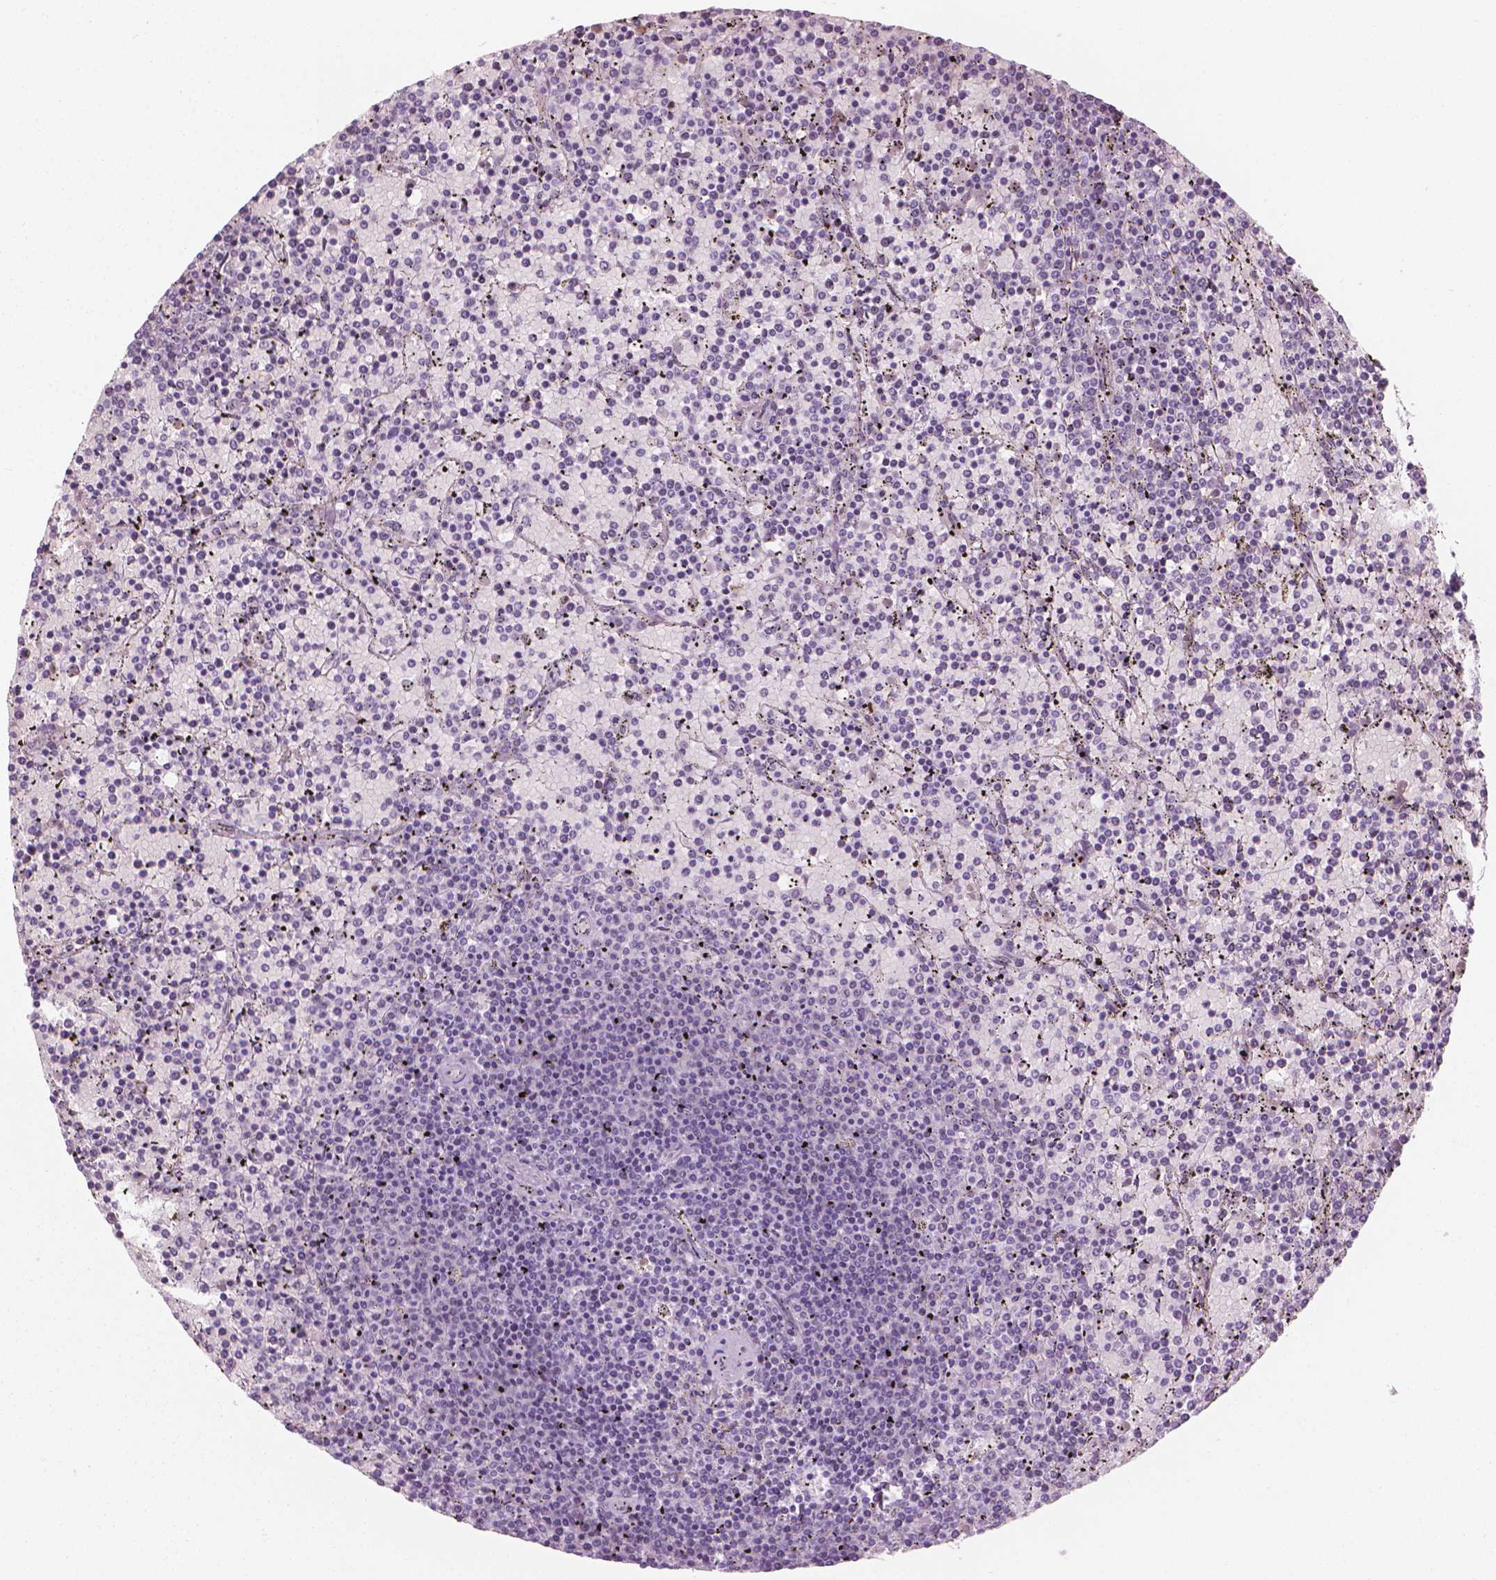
{"staining": {"intensity": "negative", "quantity": "none", "location": "none"}, "tissue": "lymphoma", "cell_type": "Tumor cells", "image_type": "cancer", "snomed": [{"axis": "morphology", "description": "Malignant lymphoma, non-Hodgkin's type, Low grade"}, {"axis": "topography", "description": "Spleen"}], "caption": "This is an IHC micrograph of human malignant lymphoma, non-Hodgkin's type (low-grade). There is no positivity in tumor cells.", "gene": "CDKN1C", "patient": {"sex": "female", "age": 77}}